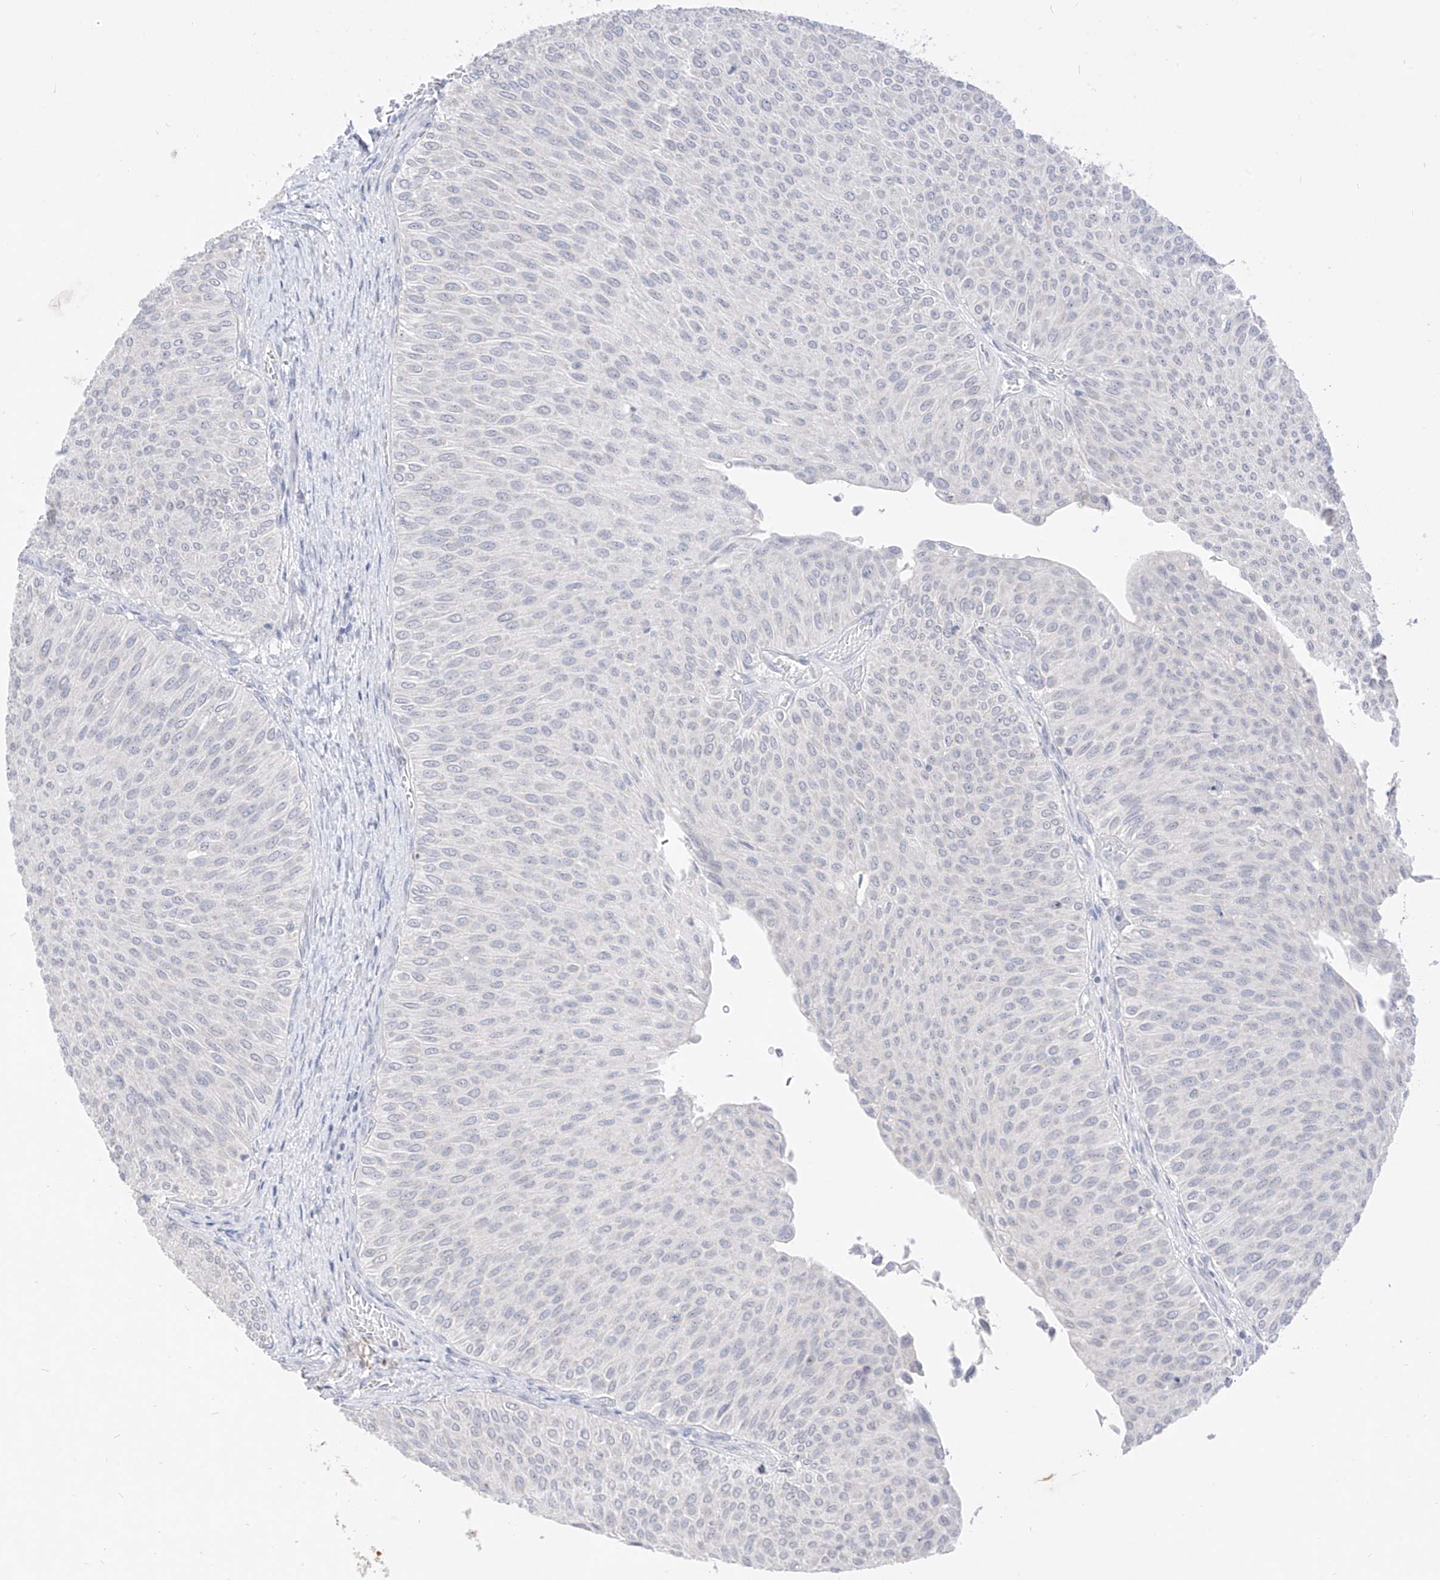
{"staining": {"intensity": "negative", "quantity": "none", "location": "none"}, "tissue": "urothelial cancer", "cell_type": "Tumor cells", "image_type": "cancer", "snomed": [{"axis": "morphology", "description": "Urothelial carcinoma, Low grade"}, {"axis": "topography", "description": "Urinary bladder"}], "caption": "An immunohistochemistry (IHC) photomicrograph of urothelial cancer is shown. There is no staining in tumor cells of urothelial cancer. (DAB immunohistochemistry with hematoxylin counter stain).", "gene": "BARX2", "patient": {"sex": "male", "age": 78}}